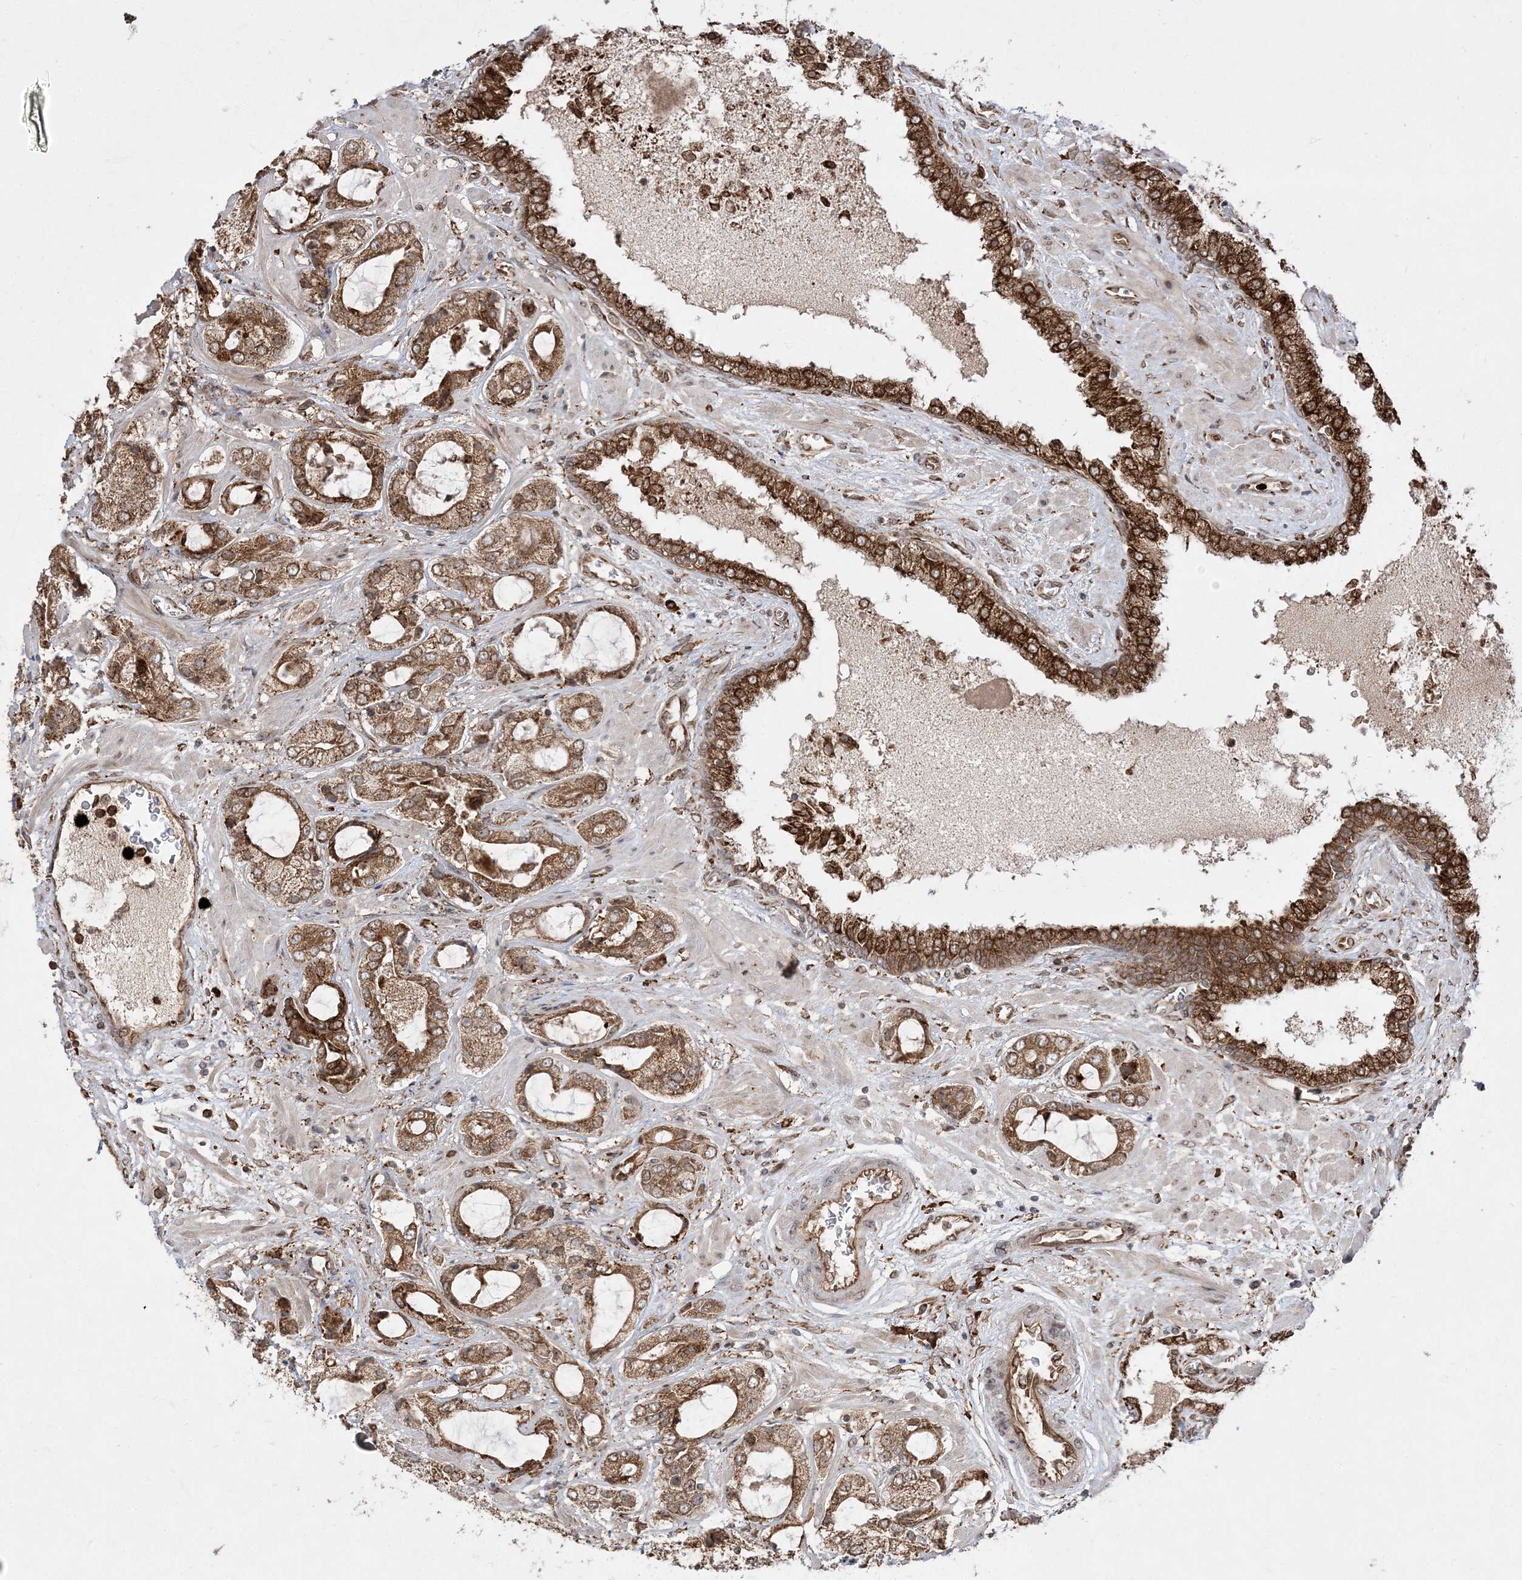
{"staining": {"intensity": "moderate", "quantity": ">75%", "location": "cytoplasmic/membranous"}, "tissue": "prostate cancer", "cell_type": "Tumor cells", "image_type": "cancer", "snomed": [{"axis": "morphology", "description": "Adenocarcinoma, High grade"}, {"axis": "topography", "description": "Prostate"}], "caption": "The histopathology image shows staining of prostate cancer, revealing moderate cytoplasmic/membranous protein positivity (brown color) within tumor cells.", "gene": "EPC2", "patient": {"sex": "male", "age": 59}}